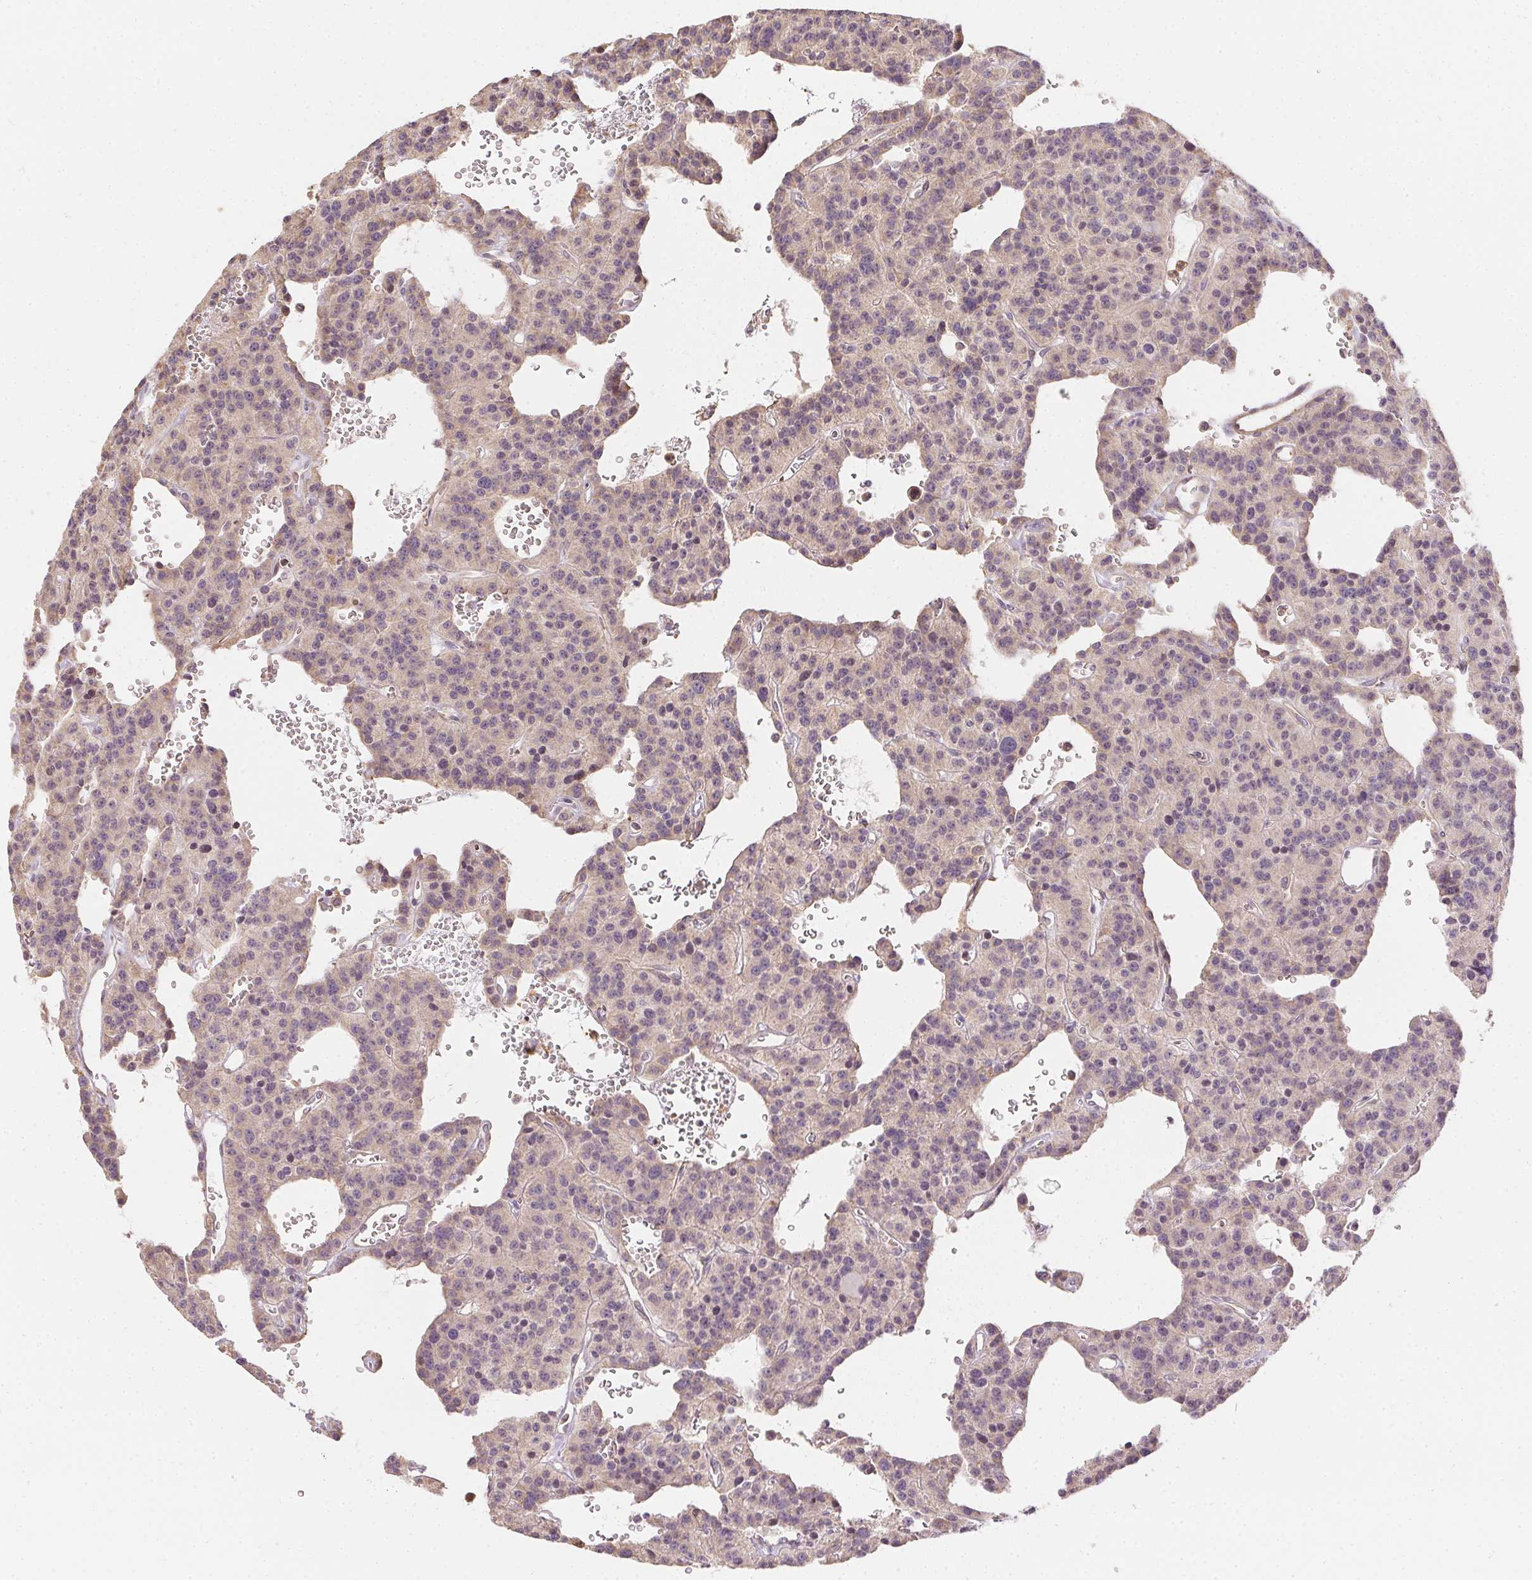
{"staining": {"intensity": "weak", "quantity": "<25%", "location": "cytoplasmic/membranous"}, "tissue": "carcinoid", "cell_type": "Tumor cells", "image_type": "cancer", "snomed": [{"axis": "morphology", "description": "Carcinoid, malignant, NOS"}, {"axis": "topography", "description": "Lung"}], "caption": "IHC histopathology image of human carcinoid stained for a protein (brown), which exhibits no expression in tumor cells. (DAB (3,3'-diaminobenzidine) immunohistochemistry (IHC), high magnification).", "gene": "REV3L", "patient": {"sex": "female", "age": 71}}